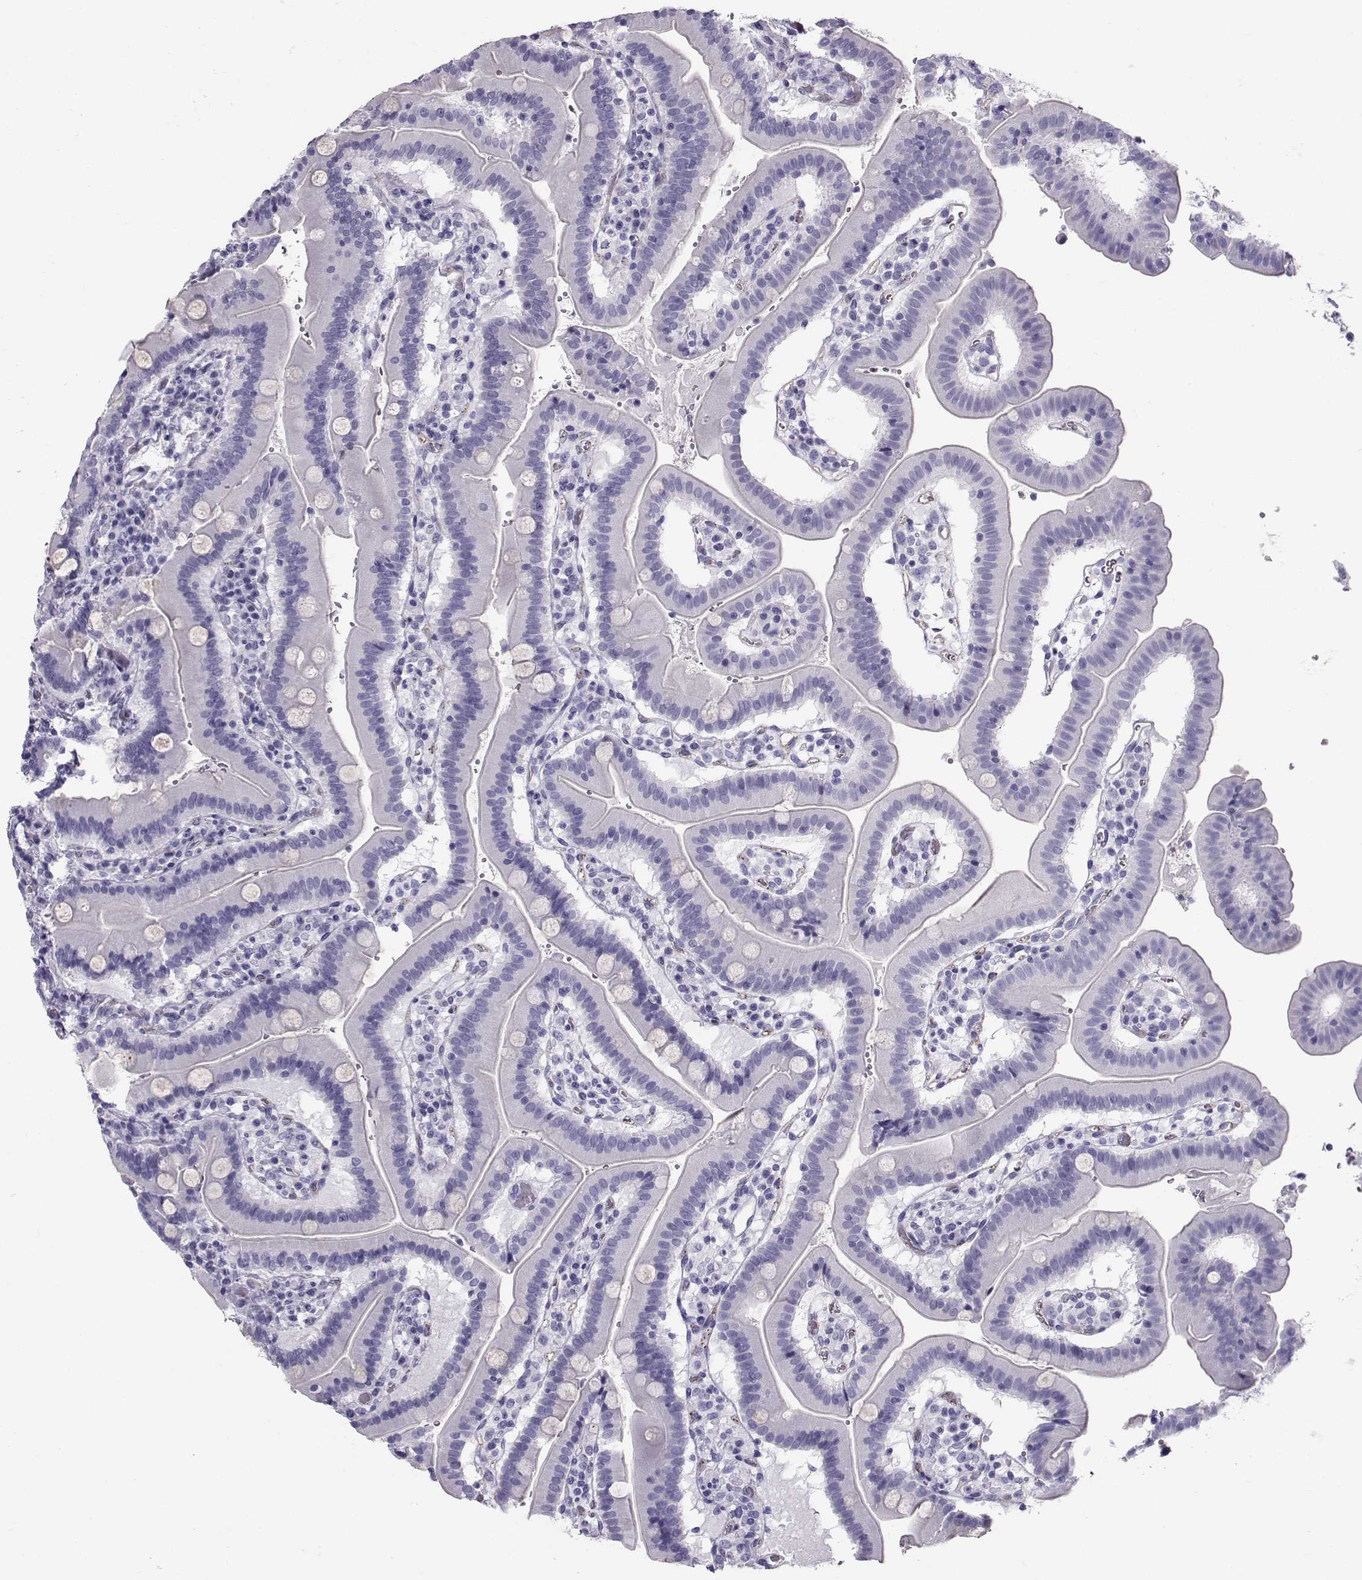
{"staining": {"intensity": "negative", "quantity": "none", "location": "none"}, "tissue": "duodenum", "cell_type": "Glandular cells", "image_type": "normal", "snomed": [{"axis": "morphology", "description": "Normal tissue, NOS"}, {"axis": "topography", "description": "Duodenum"}], "caption": "A histopathology image of duodenum stained for a protein shows no brown staining in glandular cells. (IHC, brightfield microscopy, high magnification).", "gene": "RD3", "patient": {"sex": "female", "age": 62}}